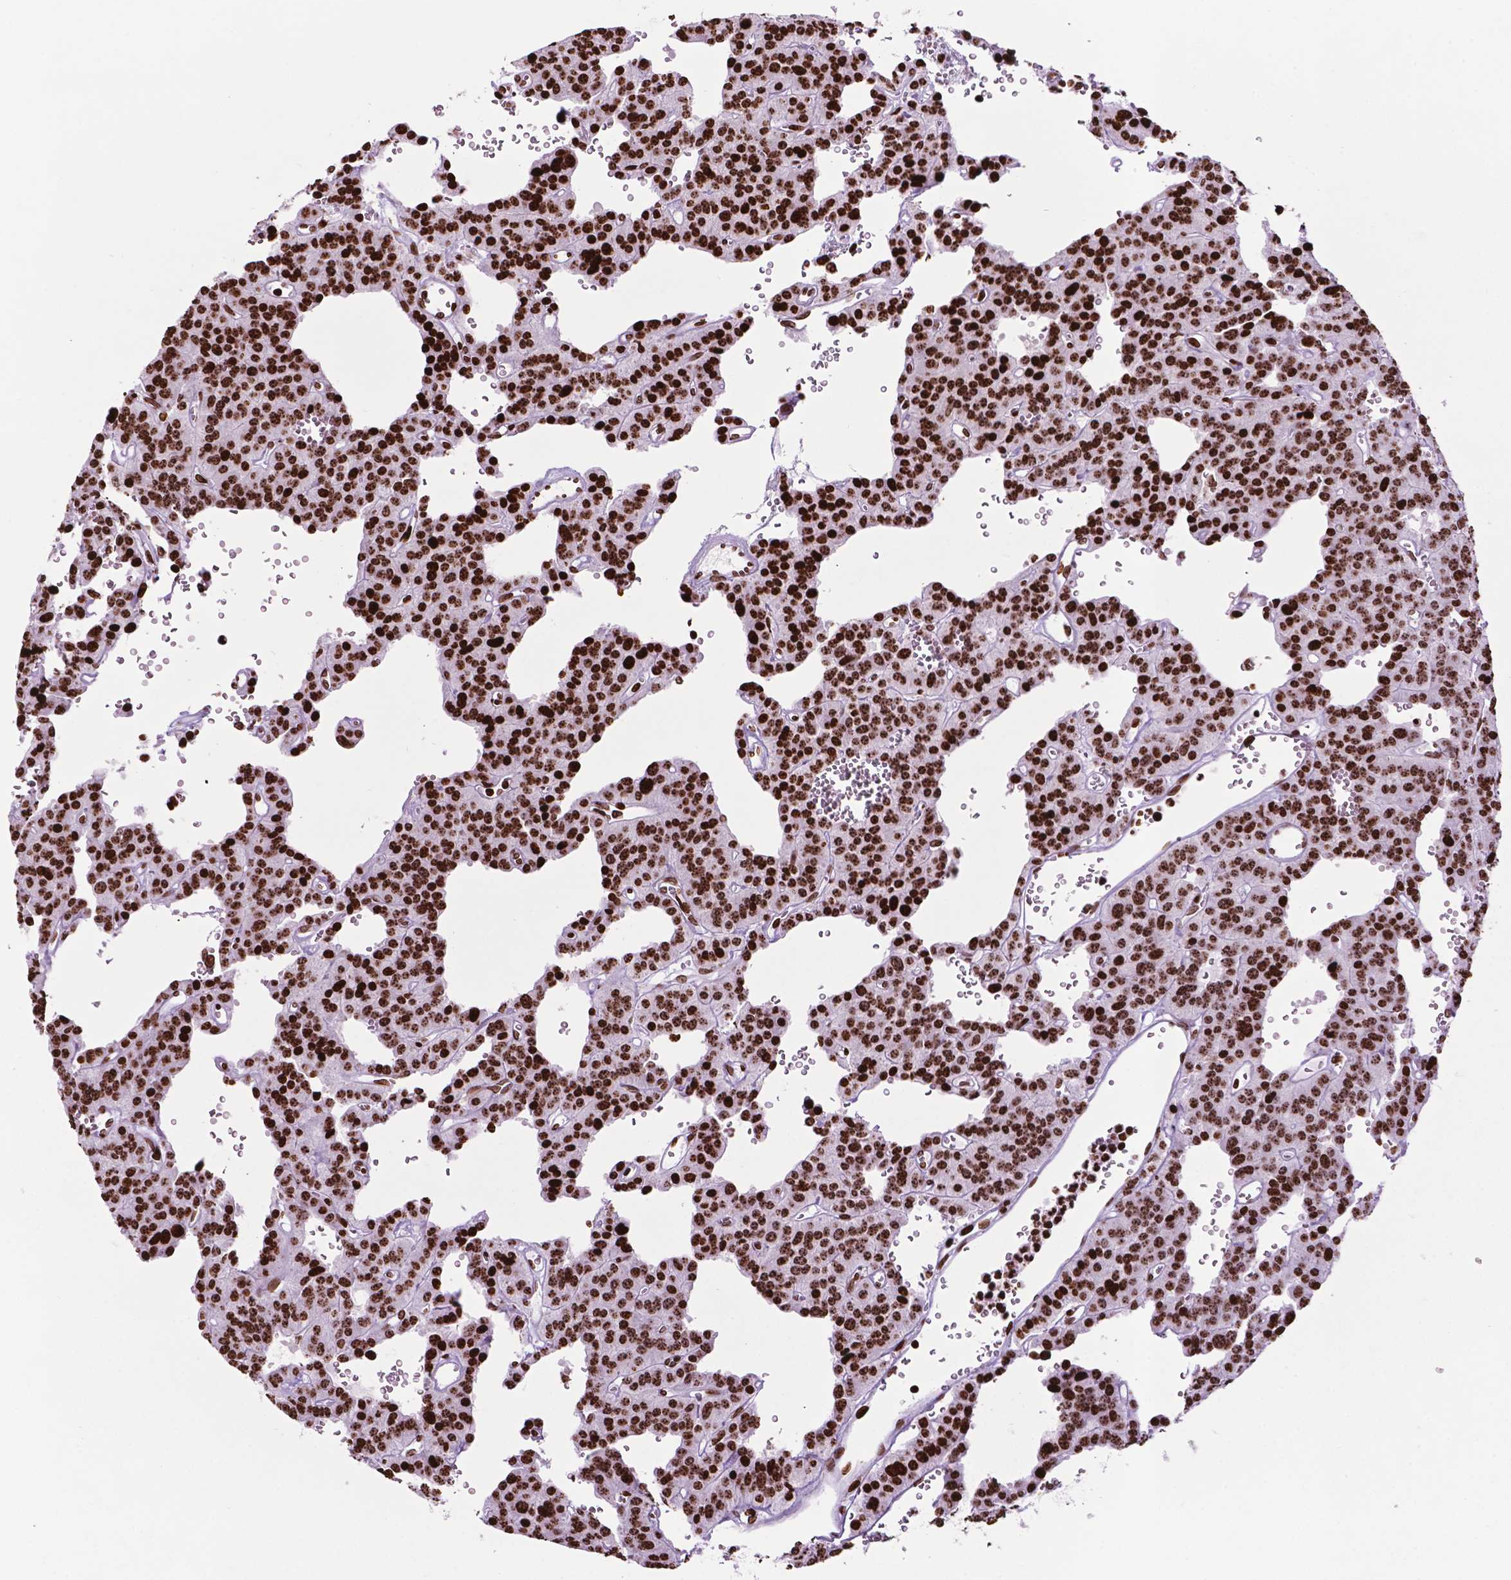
{"staining": {"intensity": "strong", "quantity": ">75%", "location": "nuclear"}, "tissue": "carcinoid", "cell_type": "Tumor cells", "image_type": "cancer", "snomed": [{"axis": "morphology", "description": "Carcinoid, malignant, NOS"}, {"axis": "topography", "description": "Lung"}], "caption": "High-magnification brightfield microscopy of malignant carcinoid stained with DAB (3,3'-diaminobenzidine) (brown) and counterstained with hematoxylin (blue). tumor cells exhibit strong nuclear positivity is identified in approximately>75% of cells.", "gene": "TMEM250", "patient": {"sex": "female", "age": 71}}